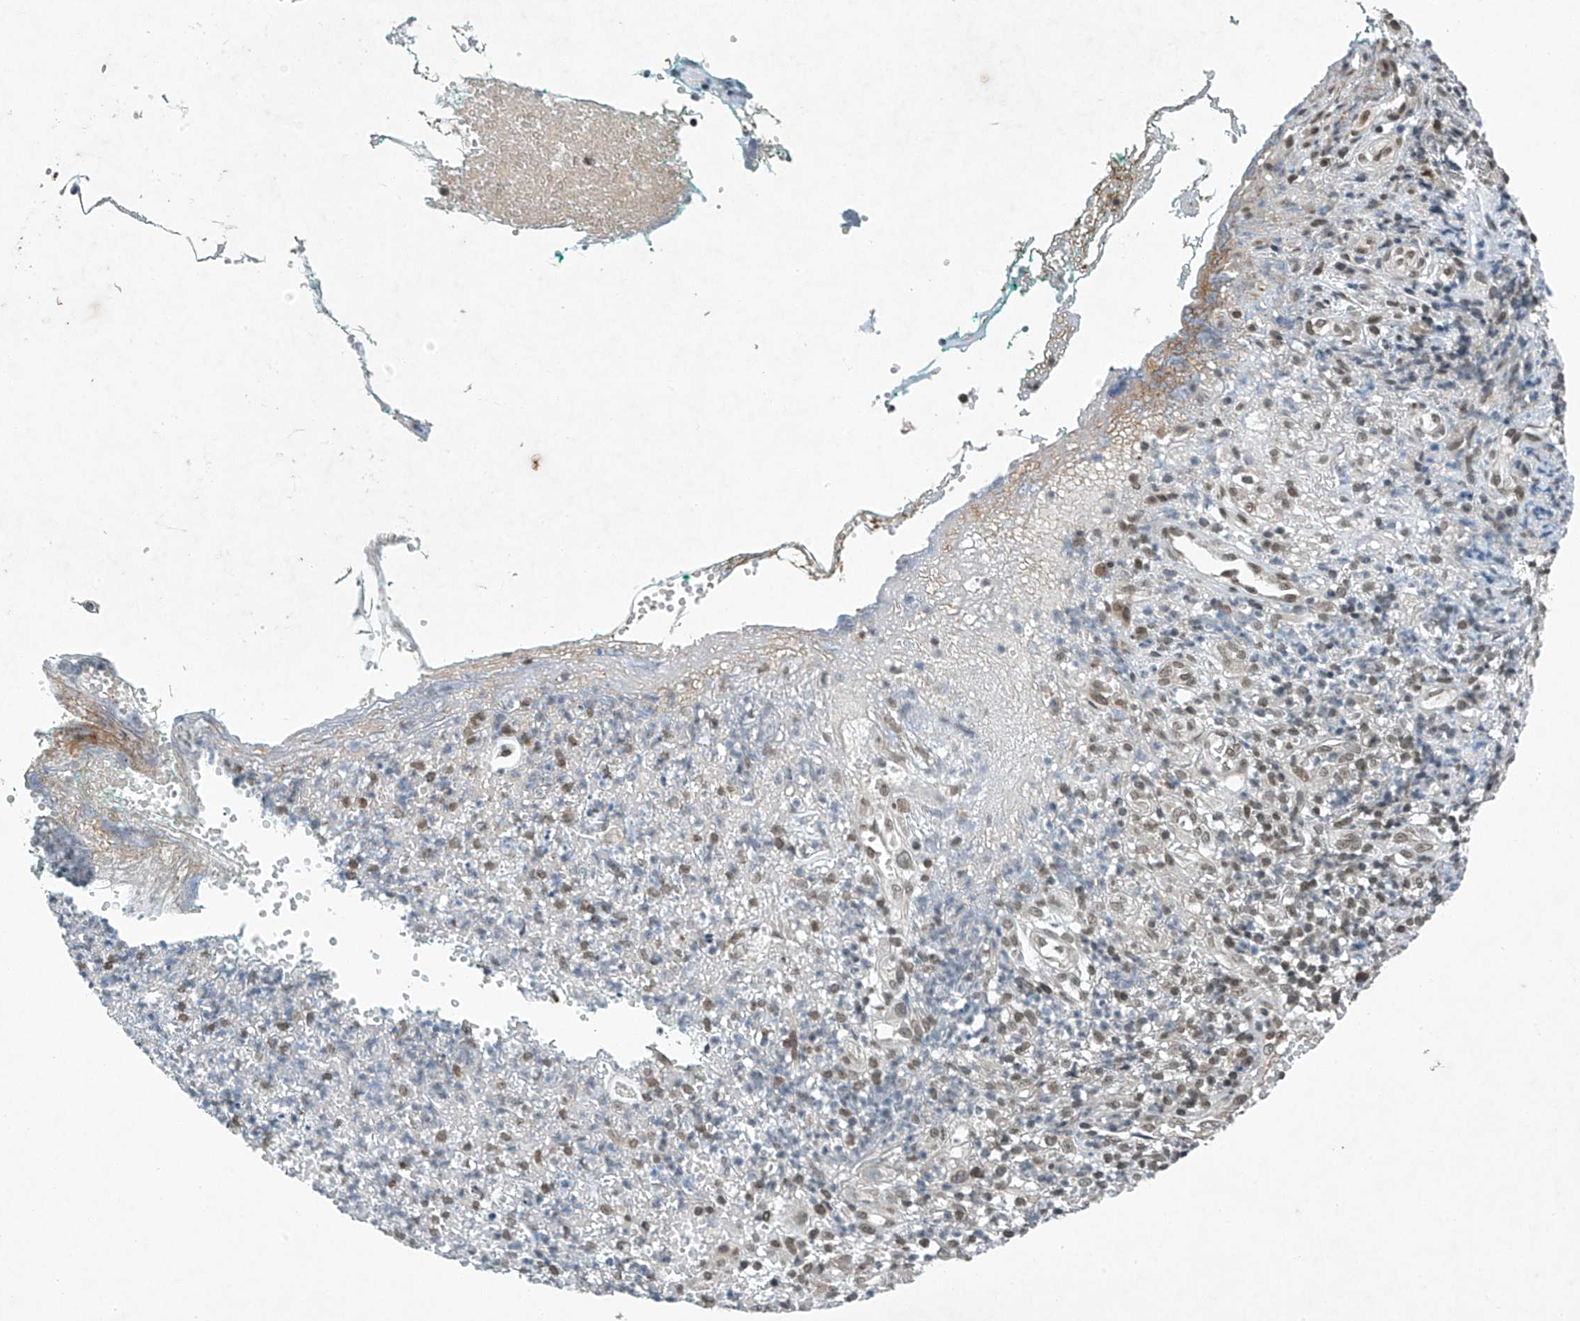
{"staining": {"intensity": "moderate", "quantity": ">75%", "location": "cytoplasmic/membranous"}, "tissue": "adipose tissue", "cell_type": "Adipocytes", "image_type": "normal", "snomed": [{"axis": "morphology", "description": "Normal tissue, NOS"}, {"axis": "morphology", "description": "Basal cell carcinoma"}, {"axis": "topography", "description": "Cartilage tissue"}, {"axis": "topography", "description": "Nasopharynx"}, {"axis": "topography", "description": "Oral tissue"}], "caption": "Protein expression analysis of unremarkable human adipose tissue reveals moderate cytoplasmic/membranous expression in approximately >75% of adipocytes. (IHC, brightfield microscopy, high magnification).", "gene": "TAF8", "patient": {"sex": "female", "age": 77}}